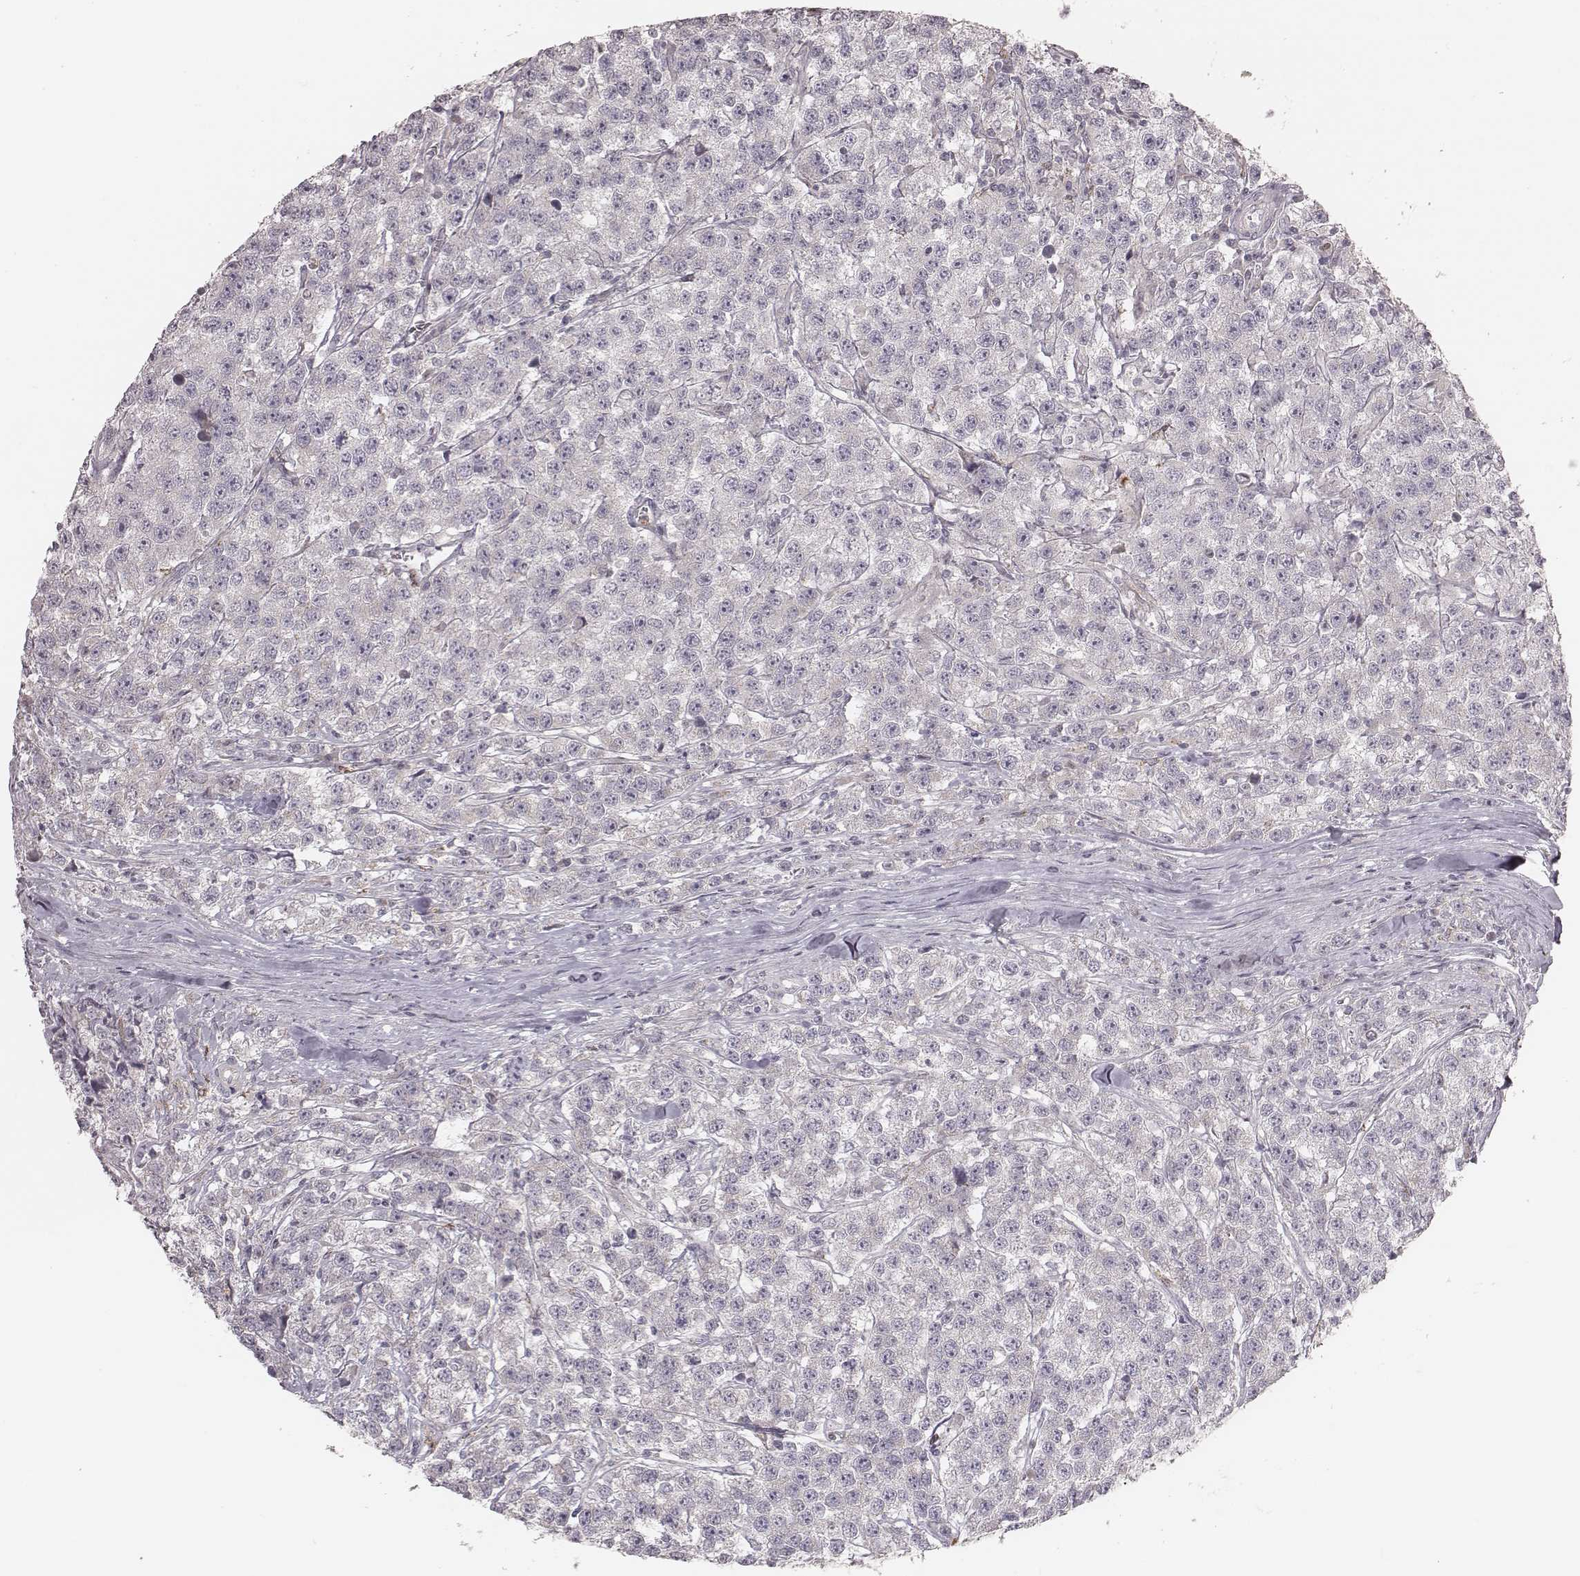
{"staining": {"intensity": "negative", "quantity": "none", "location": "none"}, "tissue": "testis cancer", "cell_type": "Tumor cells", "image_type": "cancer", "snomed": [{"axis": "morphology", "description": "Seminoma, NOS"}, {"axis": "topography", "description": "Testis"}], "caption": "High power microscopy histopathology image of an immunohistochemistry histopathology image of testis cancer (seminoma), revealing no significant staining in tumor cells. (Brightfield microscopy of DAB immunohistochemistry (IHC) at high magnification).", "gene": "ABCA7", "patient": {"sex": "male", "age": 59}}